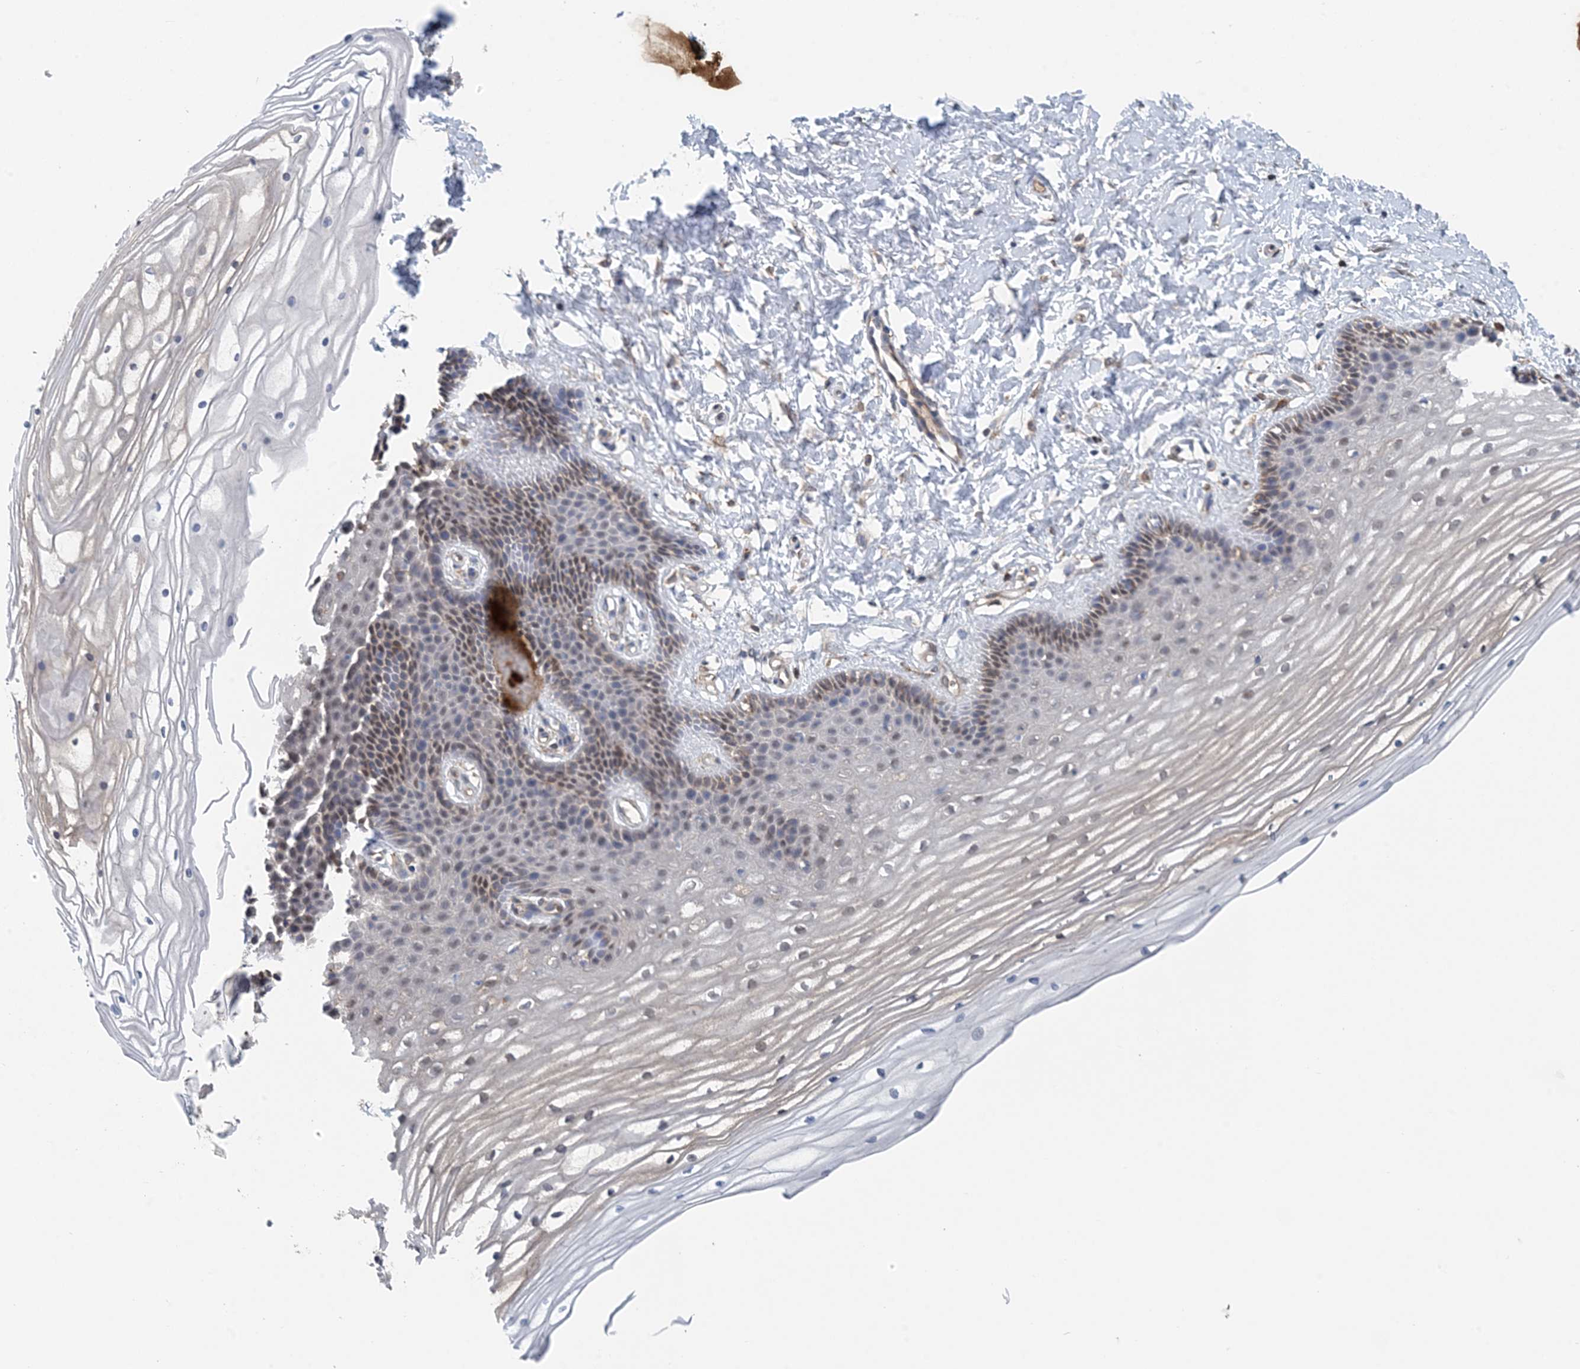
{"staining": {"intensity": "moderate", "quantity": "<25%", "location": "cytoplasmic/membranous,nuclear"}, "tissue": "vagina", "cell_type": "Squamous epithelial cells", "image_type": "normal", "snomed": [{"axis": "morphology", "description": "Normal tissue, NOS"}, {"axis": "topography", "description": "Vagina"}, {"axis": "topography", "description": "Cervix"}], "caption": "DAB (3,3'-diaminobenzidine) immunohistochemical staining of normal human vagina reveals moderate cytoplasmic/membranous,nuclear protein staining in about <25% of squamous epithelial cells. Immunohistochemistry stains the protein in brown and the nuclei are stained blue.", "gene": "HIKESHI", "patient": {"sex": "female", "age": 40}}